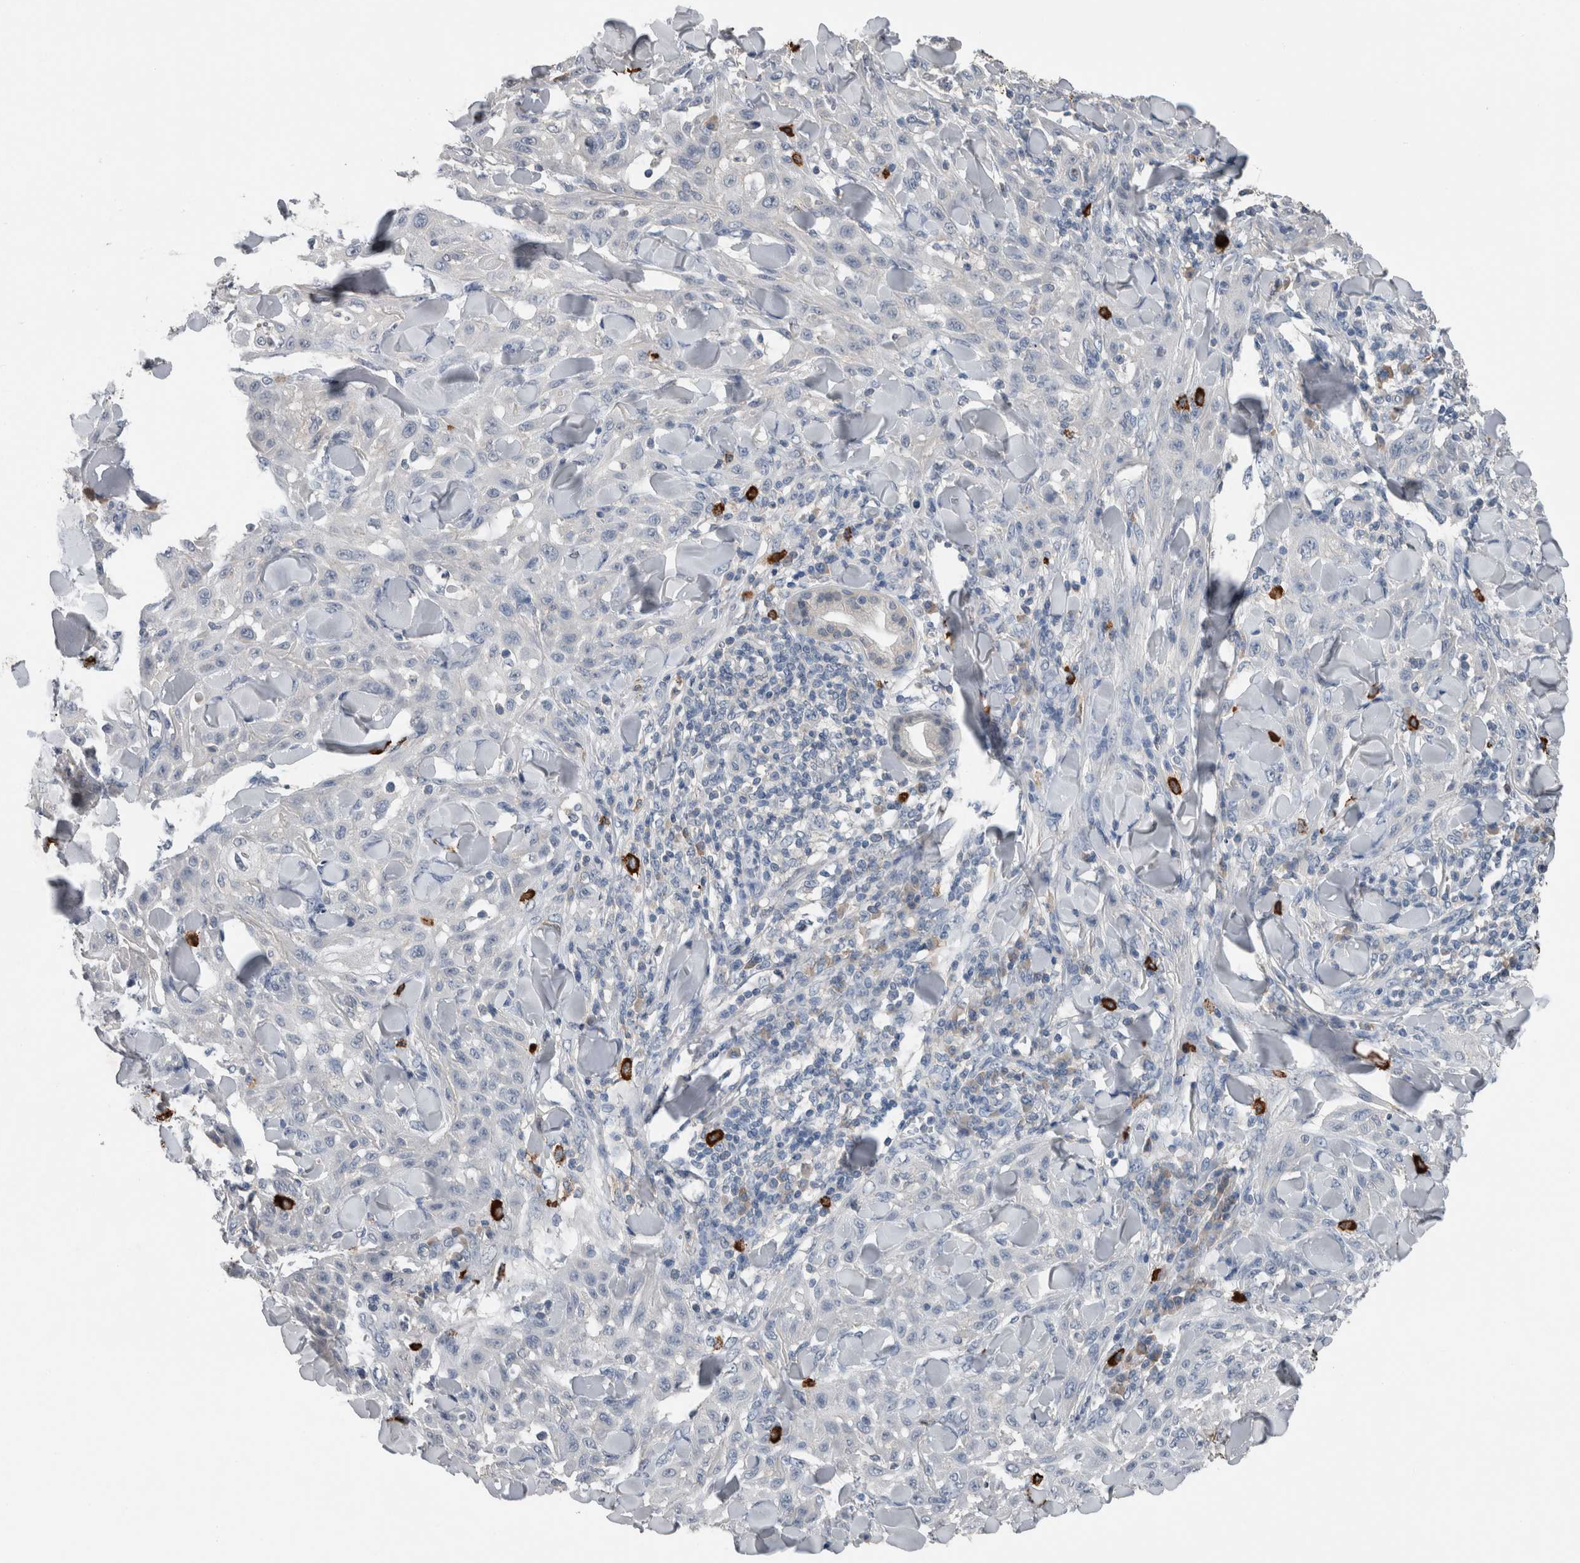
{"staining": {"intensity": "moderate", "quantity": "<25%", "location": "cytoplasmic/membranous"}, "tissue": "skin cancer", "cell_type": "Tumor cells", "image_type": "cancer", "snomed": [{"axis": "morphology", "description": "Squamous cell carcinoma, NOS"}, {"axis": "topography", "description": "Skin"}], "caption": "This micrograph shows squamous cell carcinoma (skin) stained with immunohistochemistry to label a protein in brown. The cytoplasmic/membranous of tumor cells show moderate positivity for the protein. Nuclei are counter-stained blue.", "gene": "CRNN", "patient": {"sex": "male", "age": 24}}